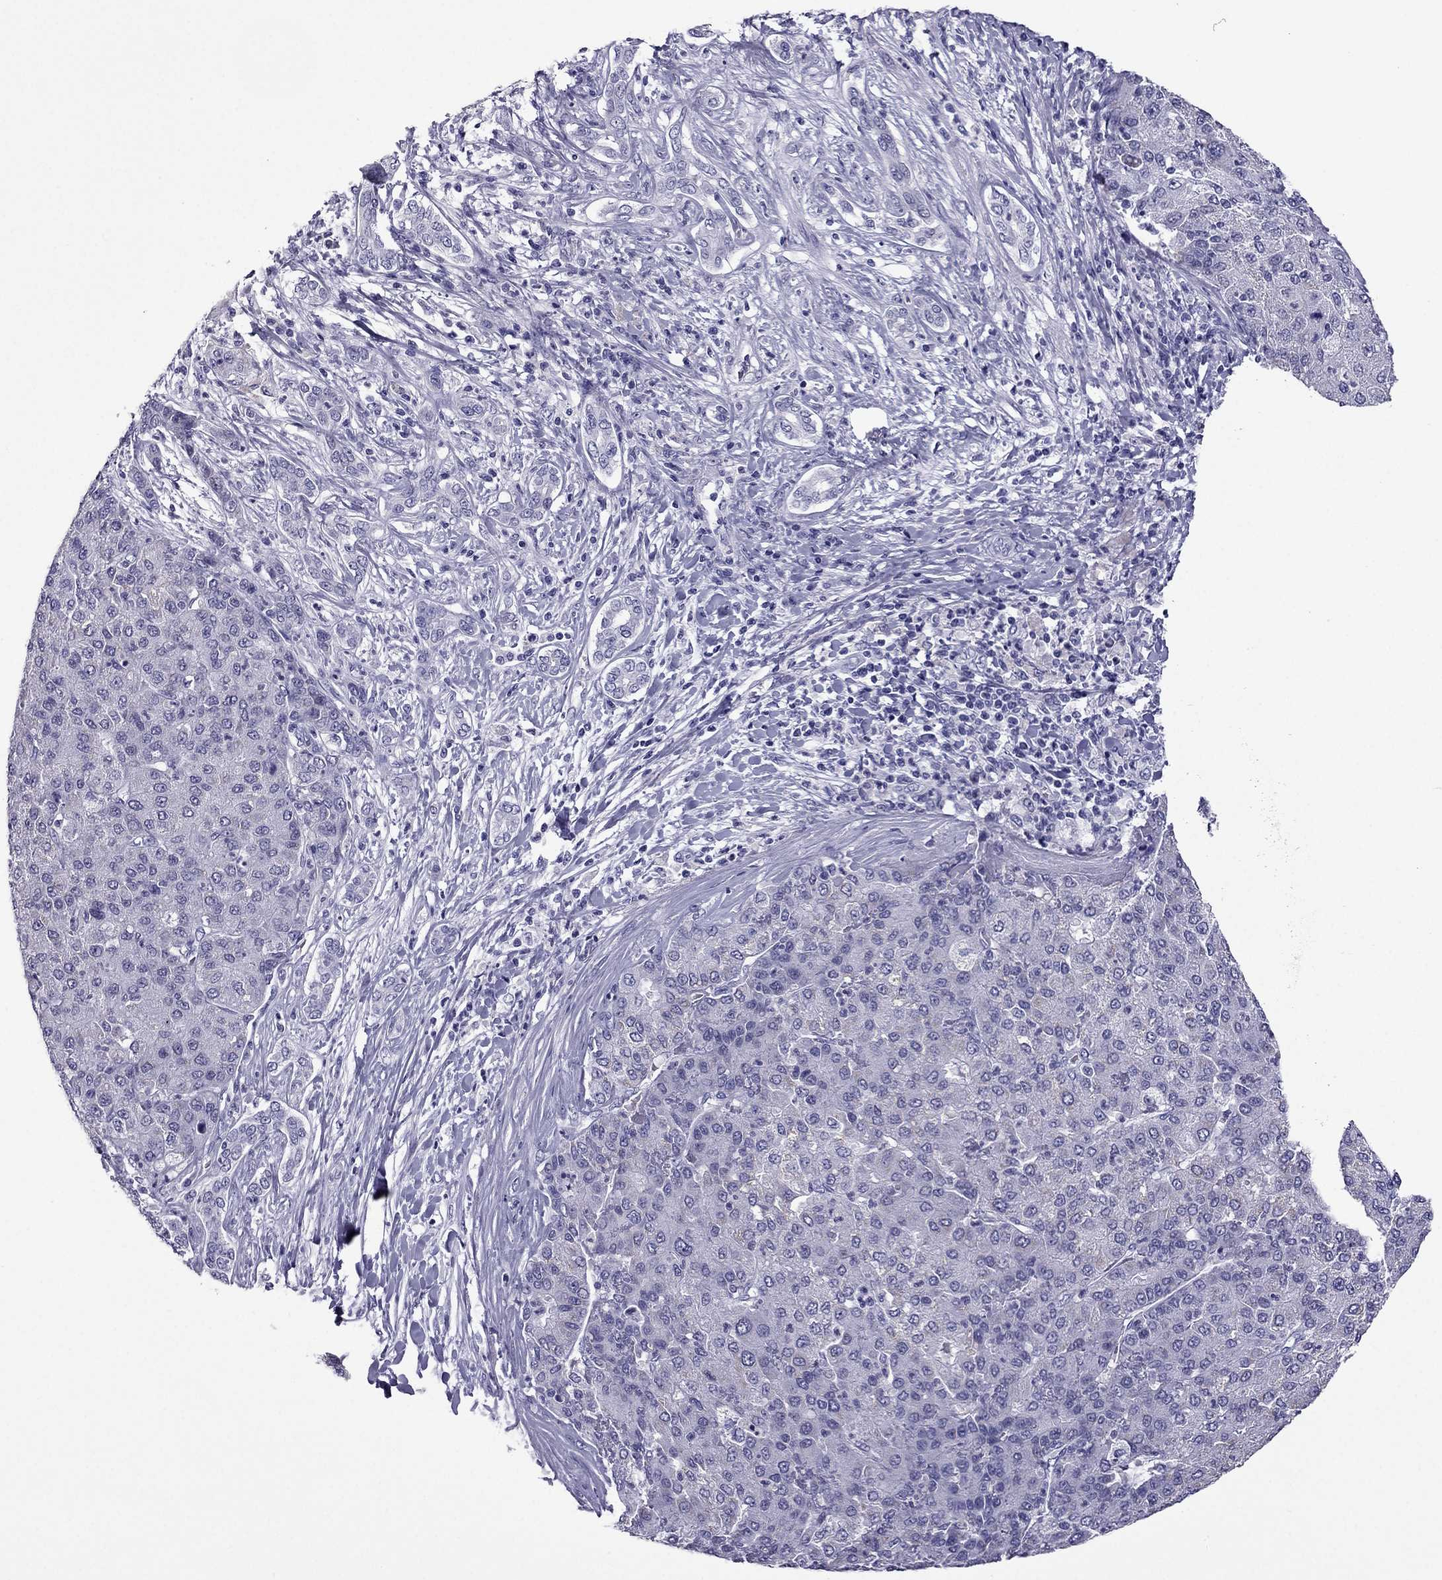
{"staining": {"intensity": "weak", "quantity": "<25%", "location": "cytoplasmic/membranous"}, "tissue": "liver cancer", "cell_type": "Tumor cells", "image_type": "cancer", "snomed": [{"axis": "morphology", "description": "Carcinoma, Hepatocellular, NOS"}, {"axis": "topography", "description": "Liver"}], "caption": "DAB immunohistochemical staining of human hepatocellular carcinoma (liver) demonstrates no significant positivity in tumor cells. (DAB (3,3'-diaminobenzidine) IHC with hematoxylin counter stain).", "gene": "MYLK3", "patient": {"sex": "male", "age": 65}}